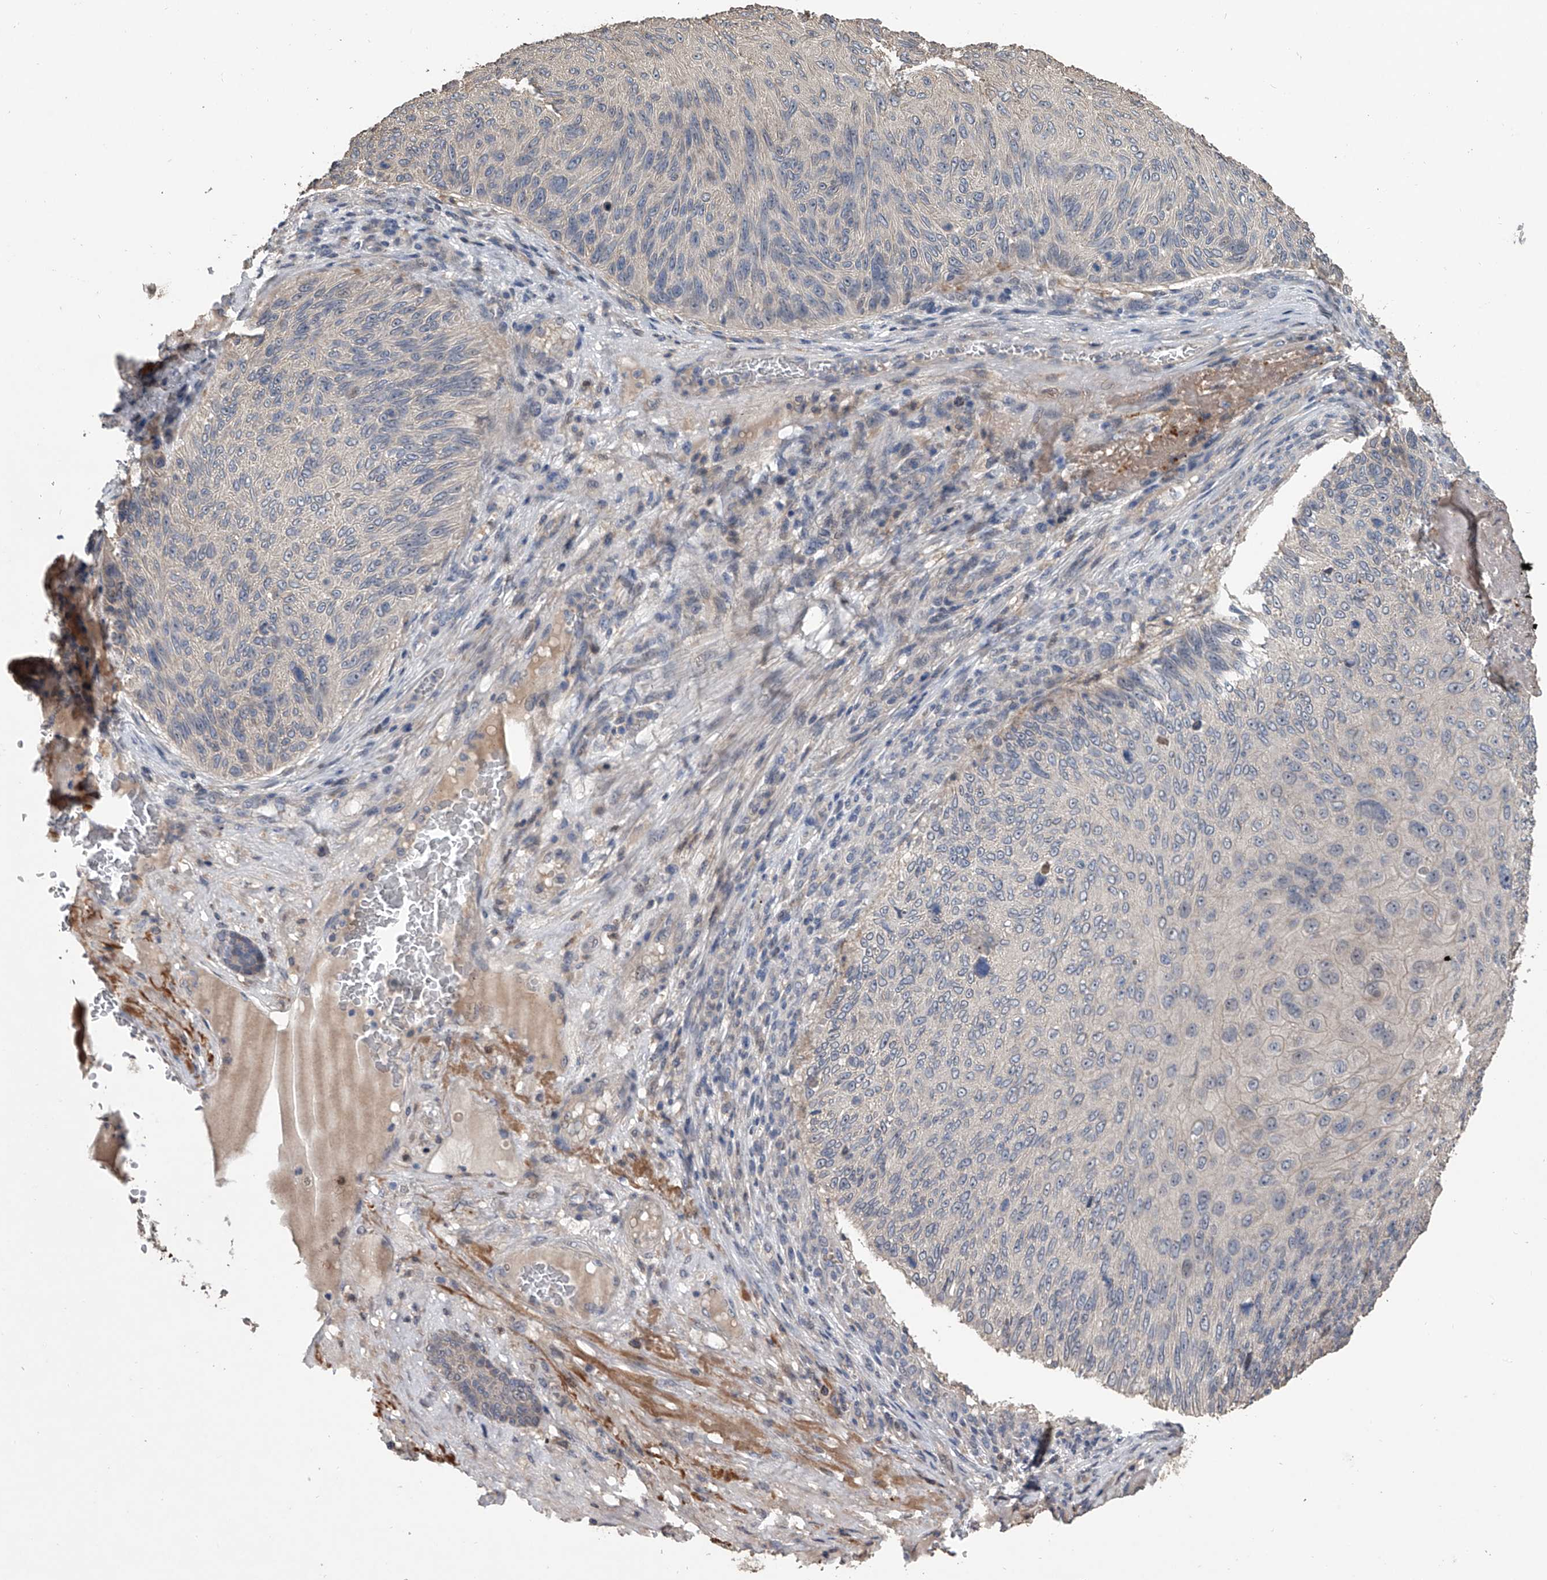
{"staining": {"intensity": "negative", "quantity": "none", "location": "none"}, "tissue": "skin cancer", "cell_type": "Tumor cells", "image_type": "cancer", "snomed": [{"axis": "morphology", "description": "Squamous cell carcinoma, NOS"}, {"axis": "topography", "description": "Skin"}], "caption": "This is a histopathology image of immunohistochemistry (IHC) staining of skin cancer, which shows no expression in tumor cells. (DAB (3,3'-diaminobenzidine) immunohistochemistry (IHC) with hematoxylin counter stain).", "gene": "DOCK9", "patient": {"sex": "female", "age": 88}}